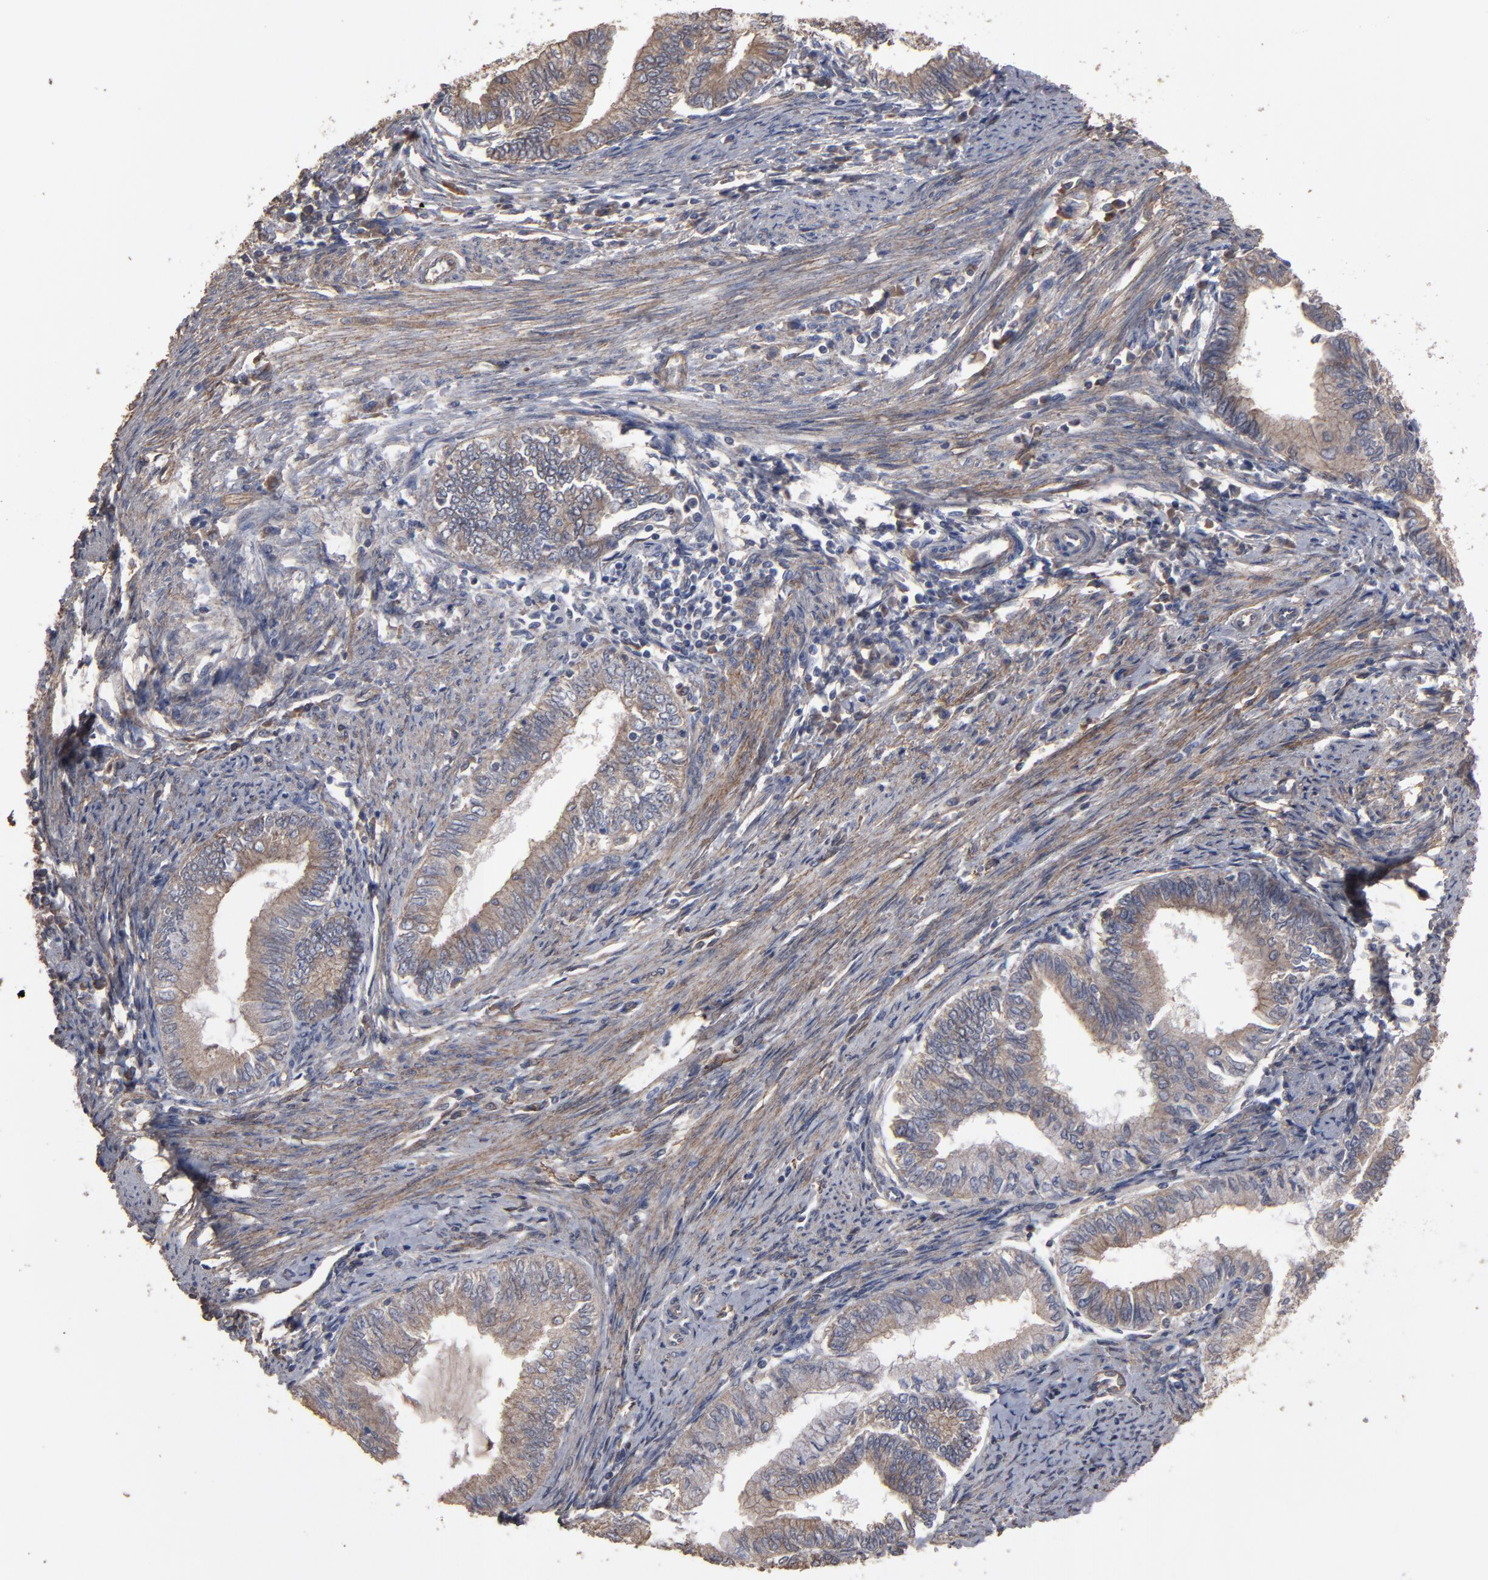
{"staining": {"intensity": "weak", "quantity": ">75%", "location": "cytoplasmic/membranous"}, "tissue": "endometrial cancer", "cell_type": "Tumor cells", "image_type": "cancer", "snomed": [{"axis": "morphology", "description": "Adenocarcinoma, NOS"}, {"axis": "topography", "description": "Endometrium"}], "caption": "Adenocarcinoma (endometrial) was stained to show a protein in brown. There is low levels of weak cytoplasmic/membranous expression in approximately >75% of tumor cells.", "gene": "DMD", "patient": {"sex": "female", "age": 66}}